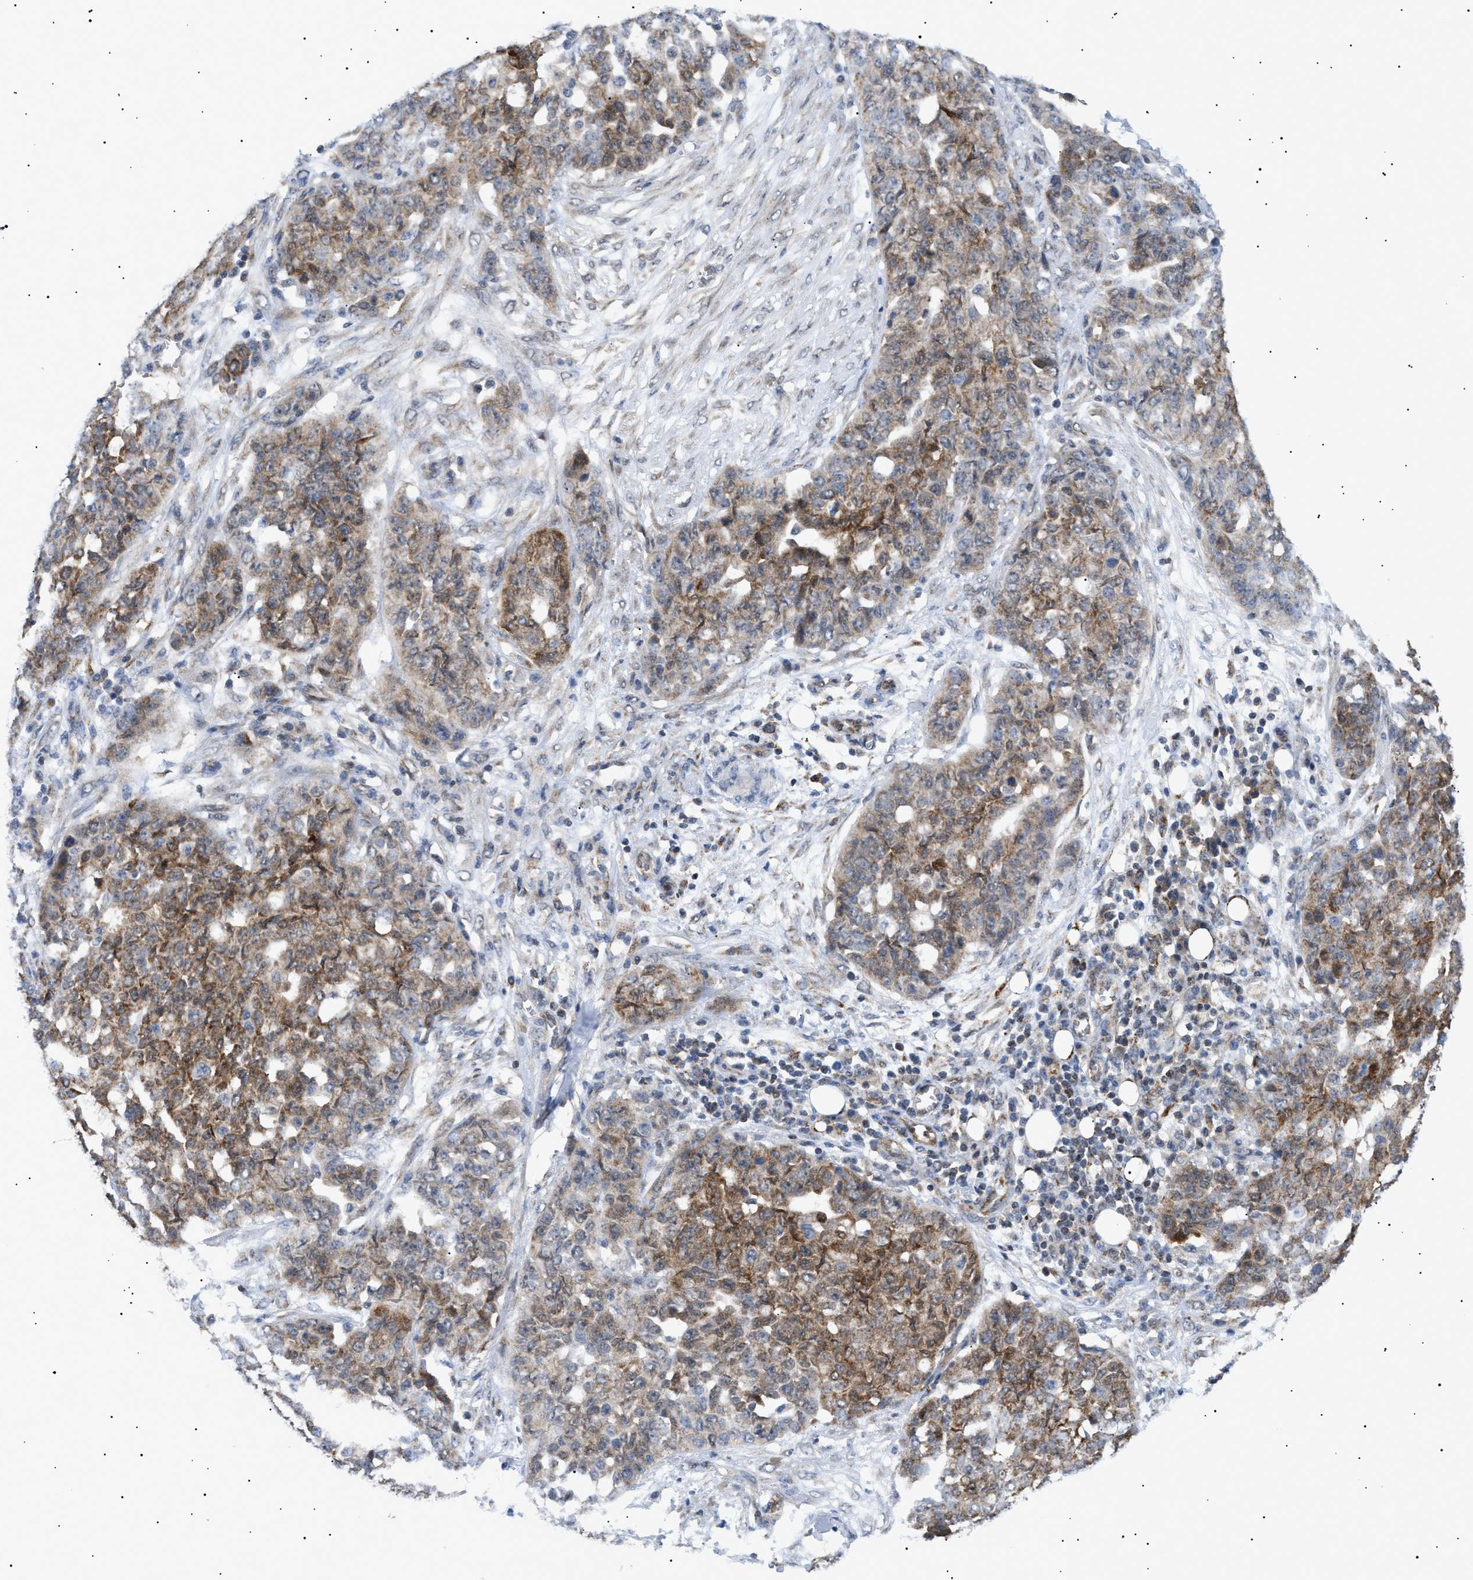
{"staining": {"intensity": "moderate", "quantity": ">75%", "location": "cytoplasmic/membranous"}, "tissue": "ovarian cancer", "cell_type": "Tumor cells", "image_type": "cancer", "snomed": [{"axis": "morphology", "description": "Cystadenocarcinoma, serous, NOS"}, {"axis": "topography", "description": "Soft tissue"}, {"axis": "topography", "description": "Ovary"}], "caption": "Tumor cells demonstrate medium levels of moderate cytoplasmic/membranous staining in about >75% of cells in human ovarian cancer (serous cystadenocarcinoma). The staining was performed using DAB to visualize the protein expression in brown, while the nuclei were stained in blue with hematoxylin (Magnification: 20x).", "gene": "SIRT5", "patient": {"sex": "female", "age": 57}}